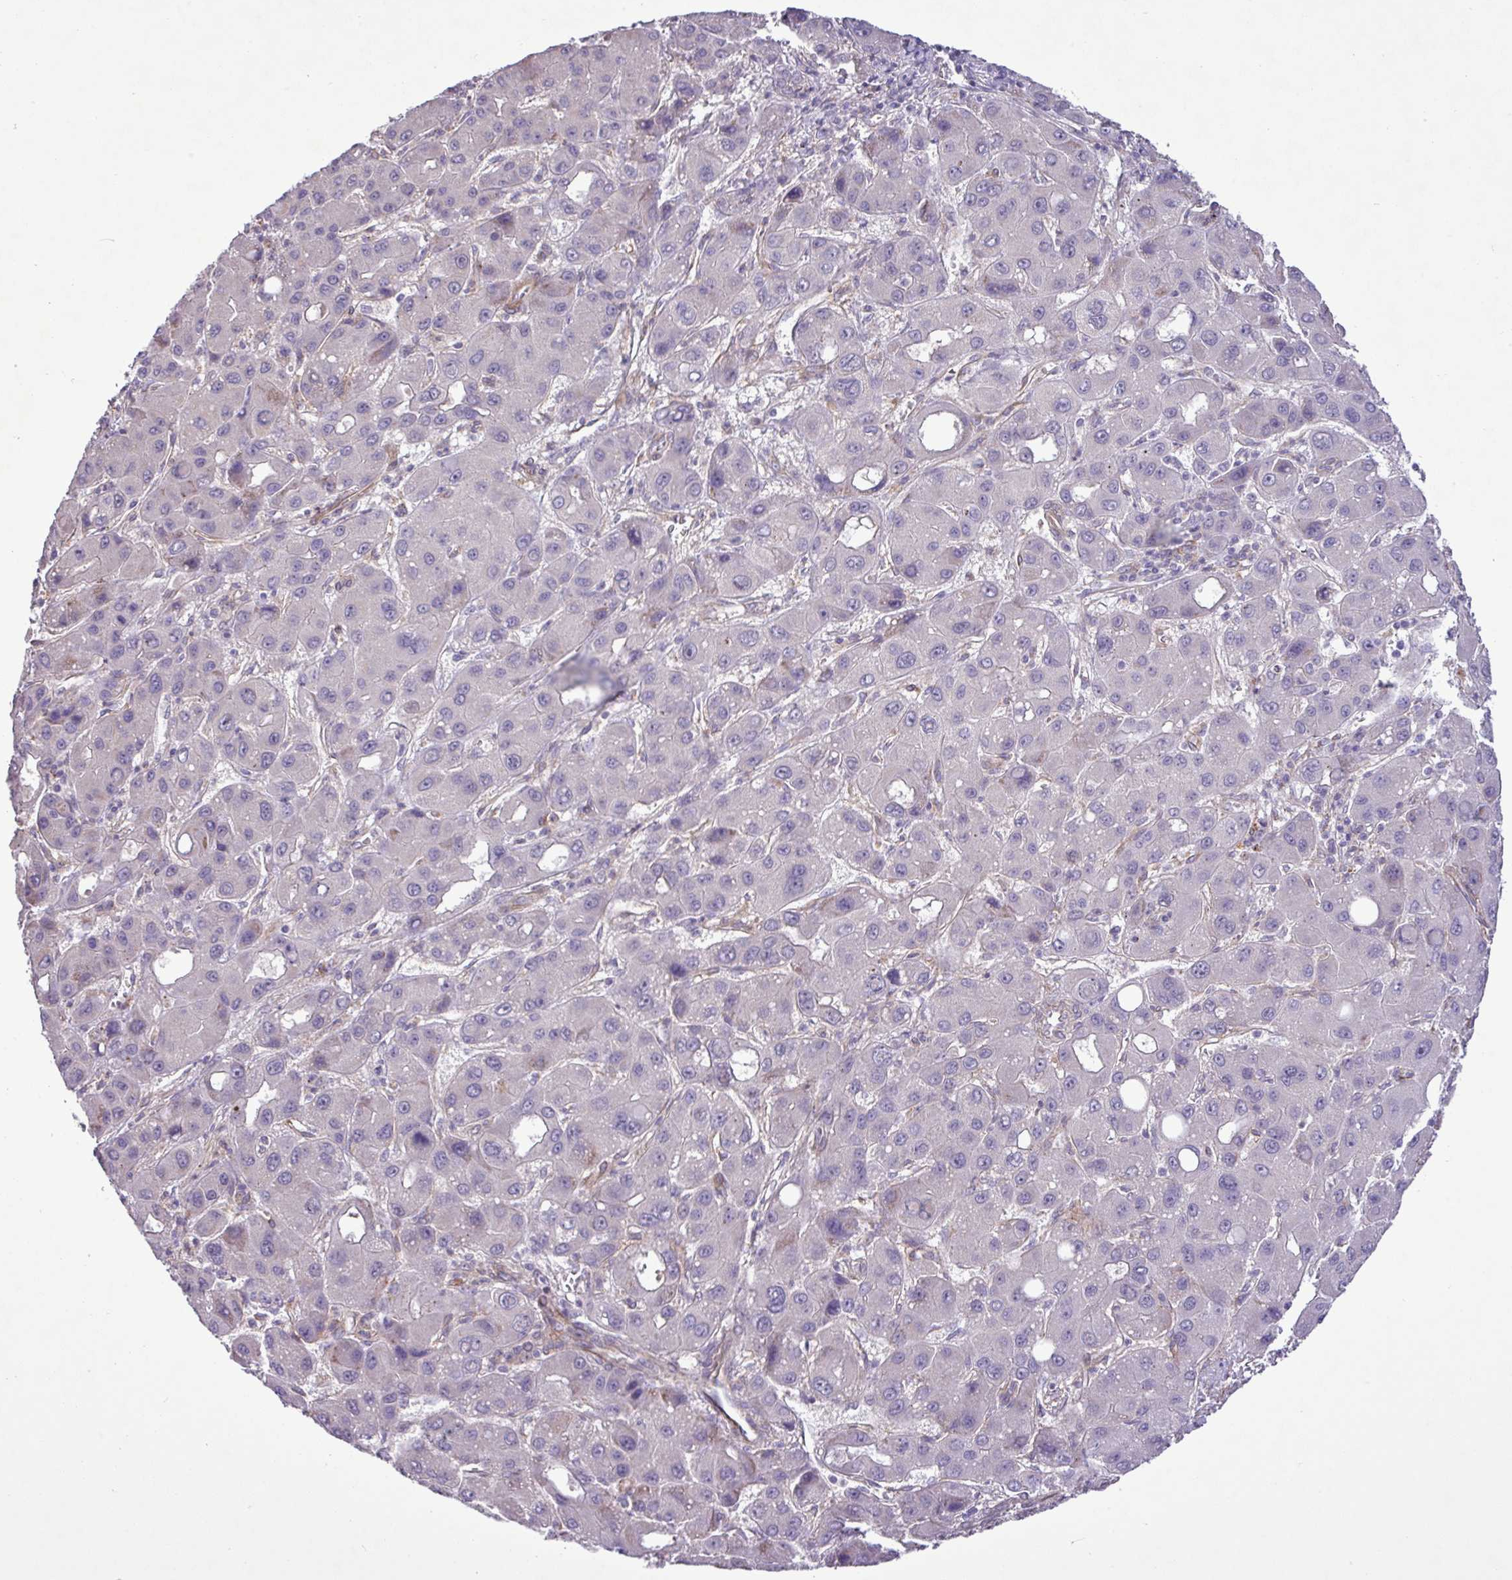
{"staining": {"intensity": "negative", "quantity": "none", "location": "none"}, "tissue": "liver cancer", "cell_type": "Tumor cells", "image_type": "cancer", "snomed": [{"axis": "morphology", "description": "Carcinoma, Hepatocellular, NOS"}, {"axis": "topography", "description": "Liver"}], "caption": "Tumor cells show no significant staining in liver hepatocellular carcinoma.", "gene": "CD248", "patient": {"sex": "male", "age": 55}}